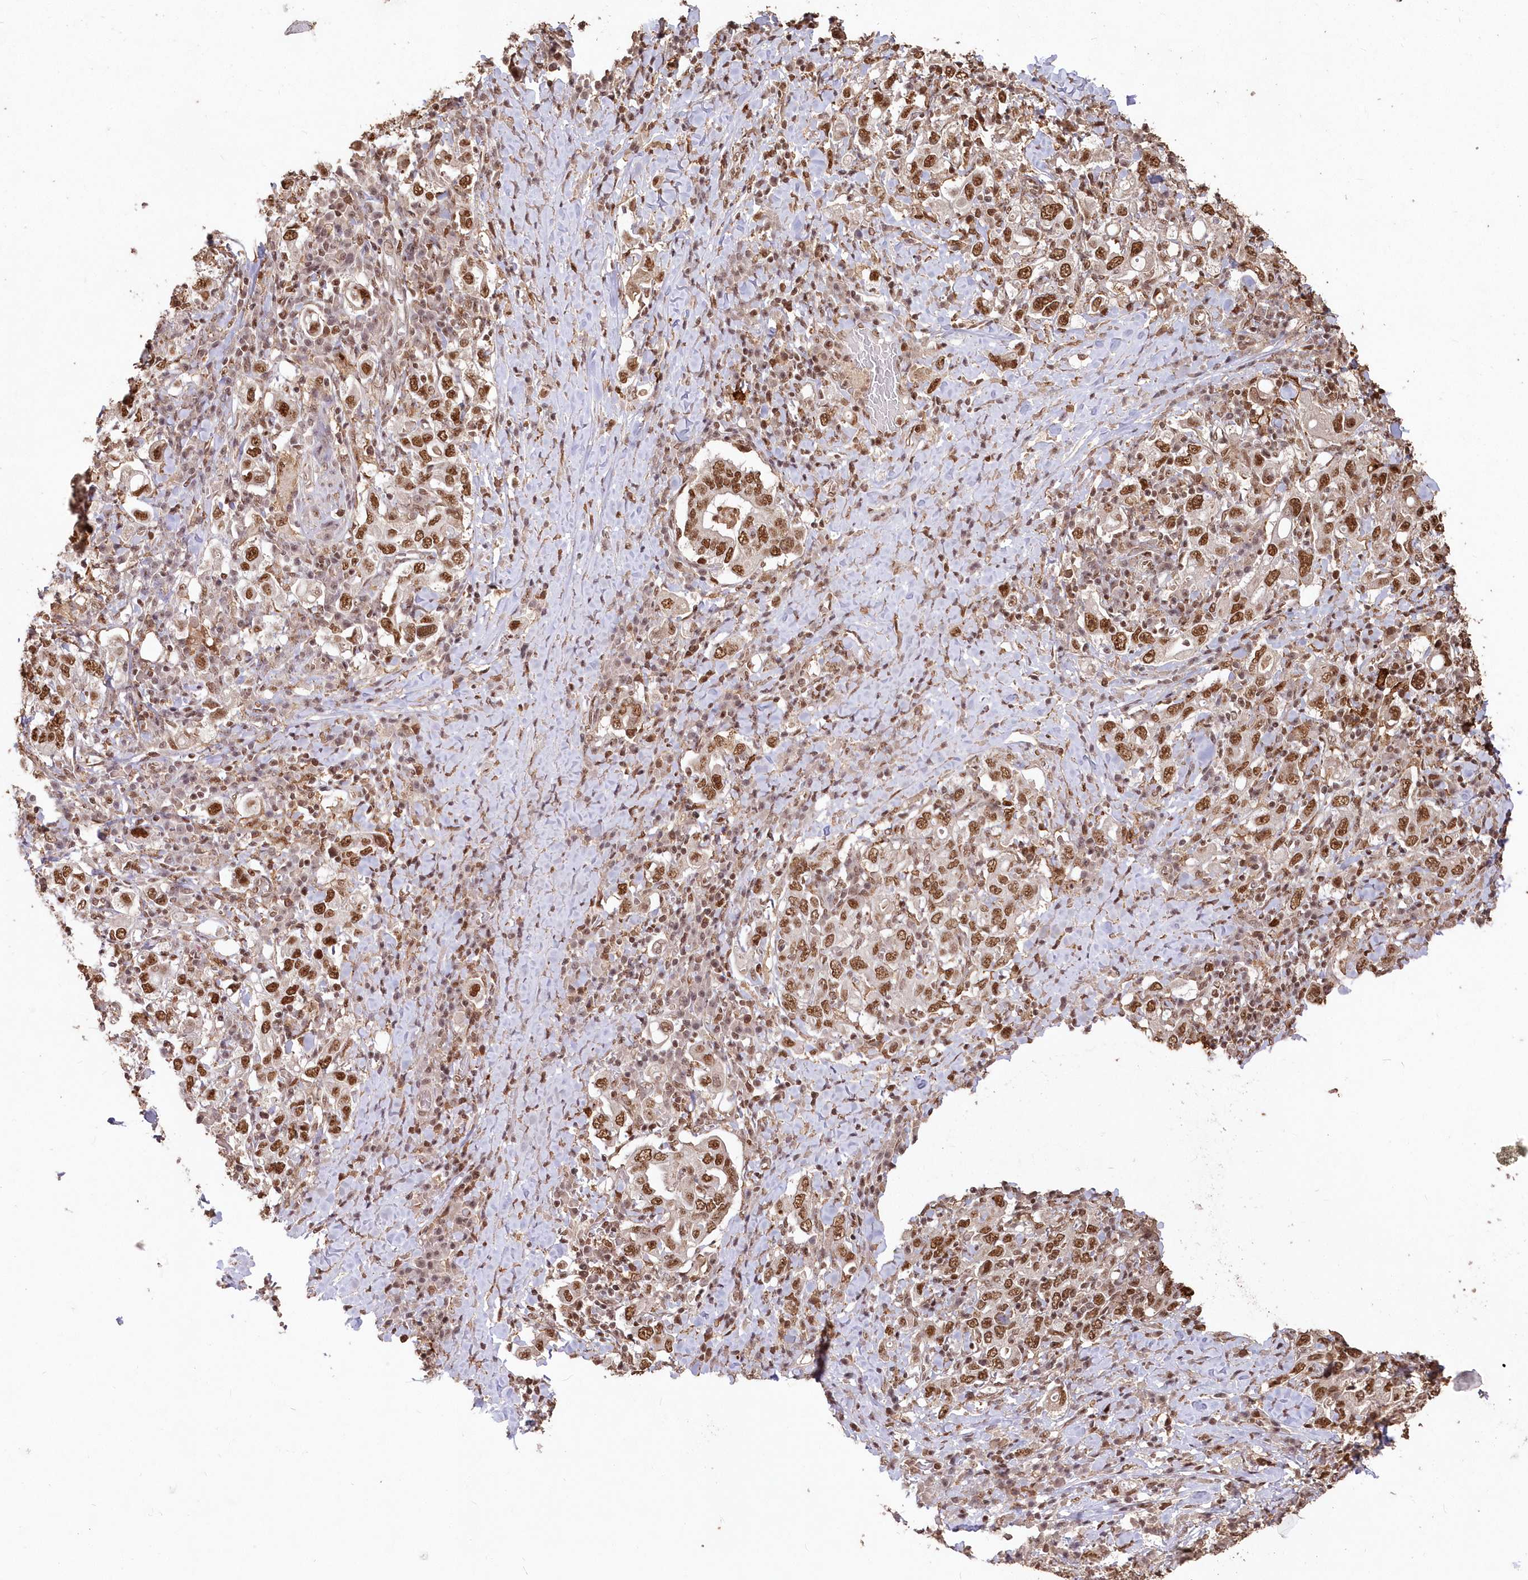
{"staining": {"intensity": "strong", "quantity": ">75%", "location": "nuclear"}, "tissue": "stomach cancer", "cell_type": "Tumor cells", "image_type": "cancer", "snomed": [{"axis": "morphology", "description": "Adenocarcinoma, NOS"}, {"axis": "topography", "description": "Stomach, upper"}], "caption": "Stomach cancer was stained to show a protein in brown. There is high levels of strong nuclear staining in approximately >75% of tumor cells.", "gene": "PDS5A", "patient": {"sex": "male", "age": 62}}